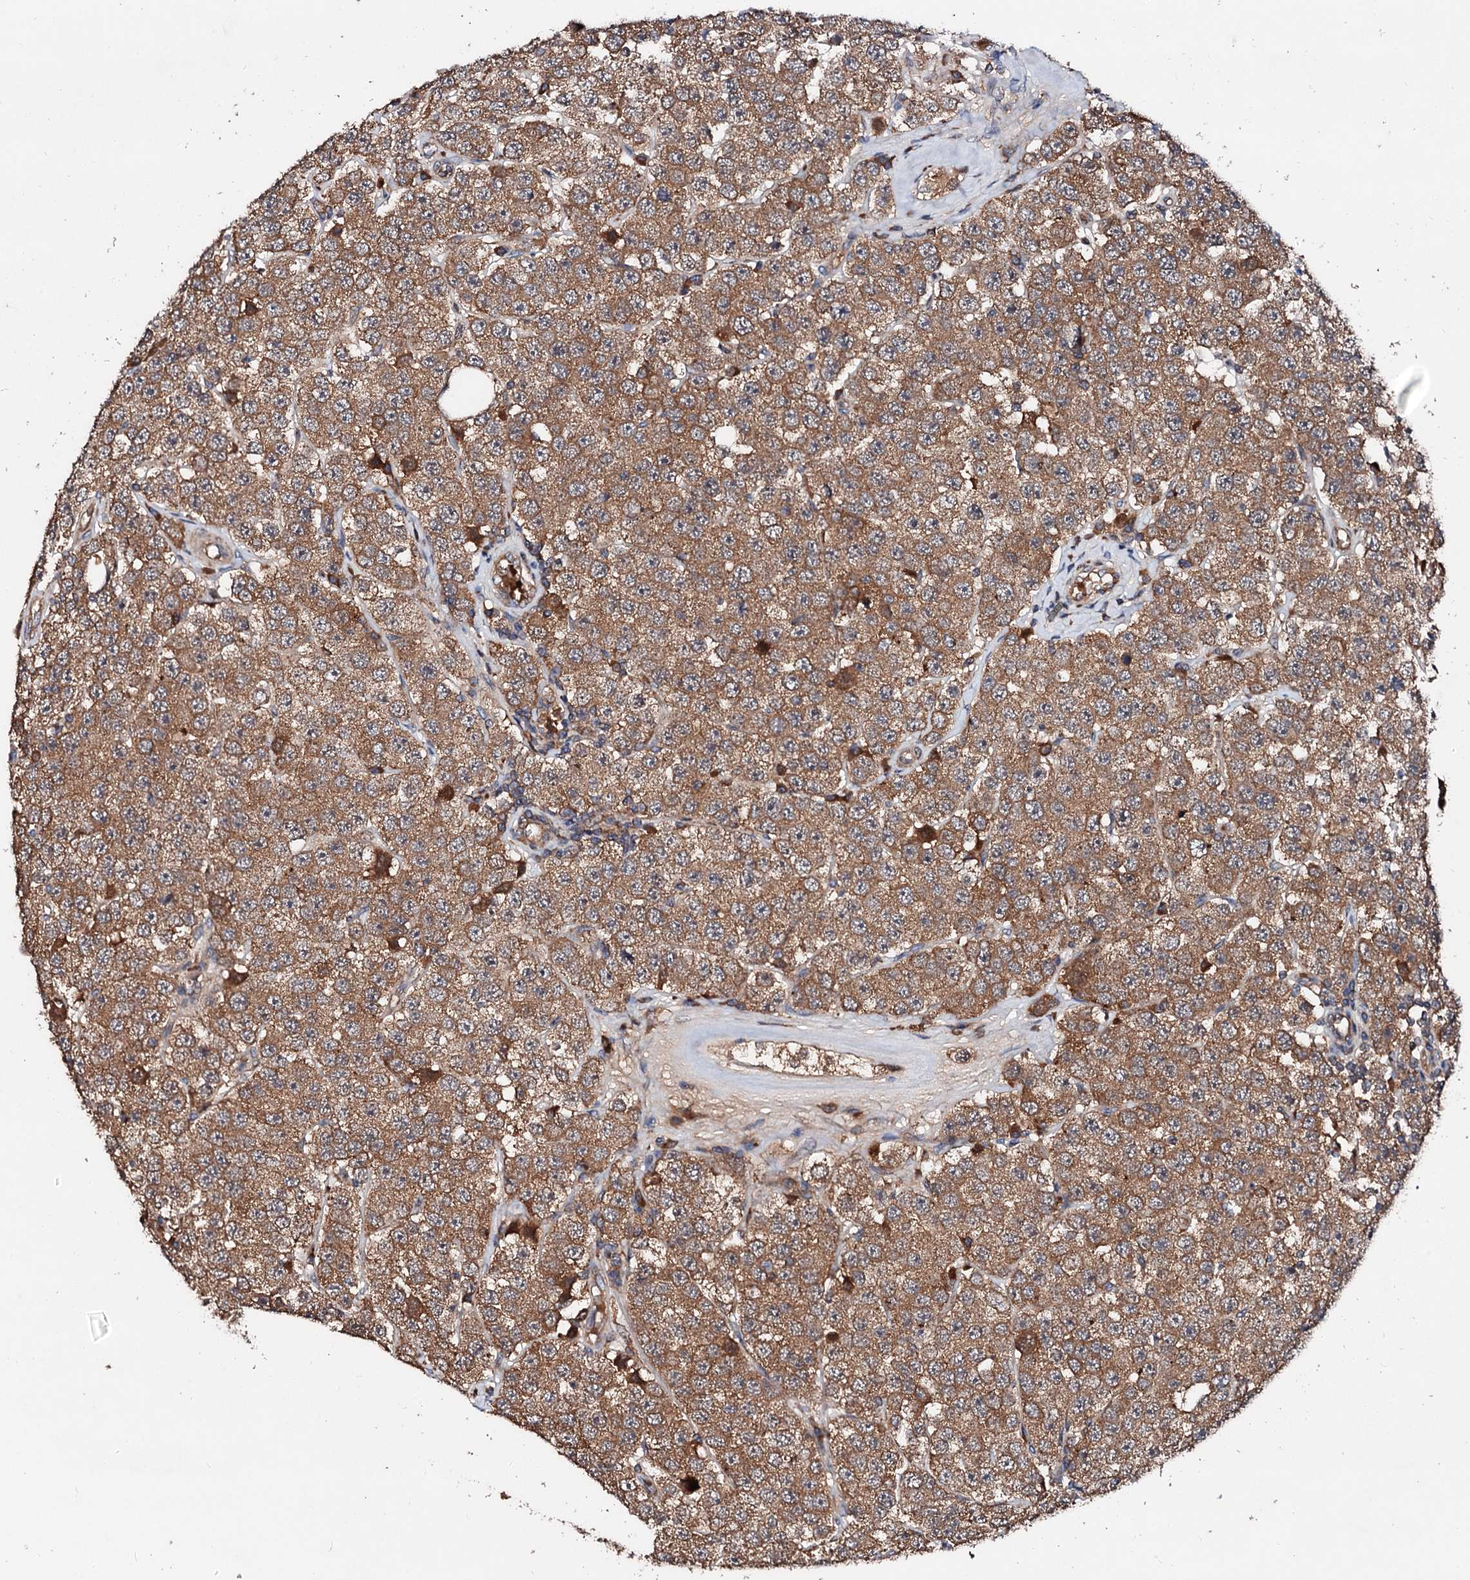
{"staining": {"intensity": "moderate", "quantity": ">75%", "location": "cytoplasmic/membranous"}, "tissue": "testis cancer", "cell_type": "Tumor cells", "image_type": "cancer", "snomed": [{"axis": "morphology", "description": "Seminoma, NOS"}, {"axis": "topography", "description": "Testis"}], "caption": "Tumor cells demonstrate medium levels of moderate cytoplasmic/membranous expression in about >75% of cells in human testis cancer (seminoma).", "gene": "EXTL1", "patient": {"sex": "male", "age": 28}}